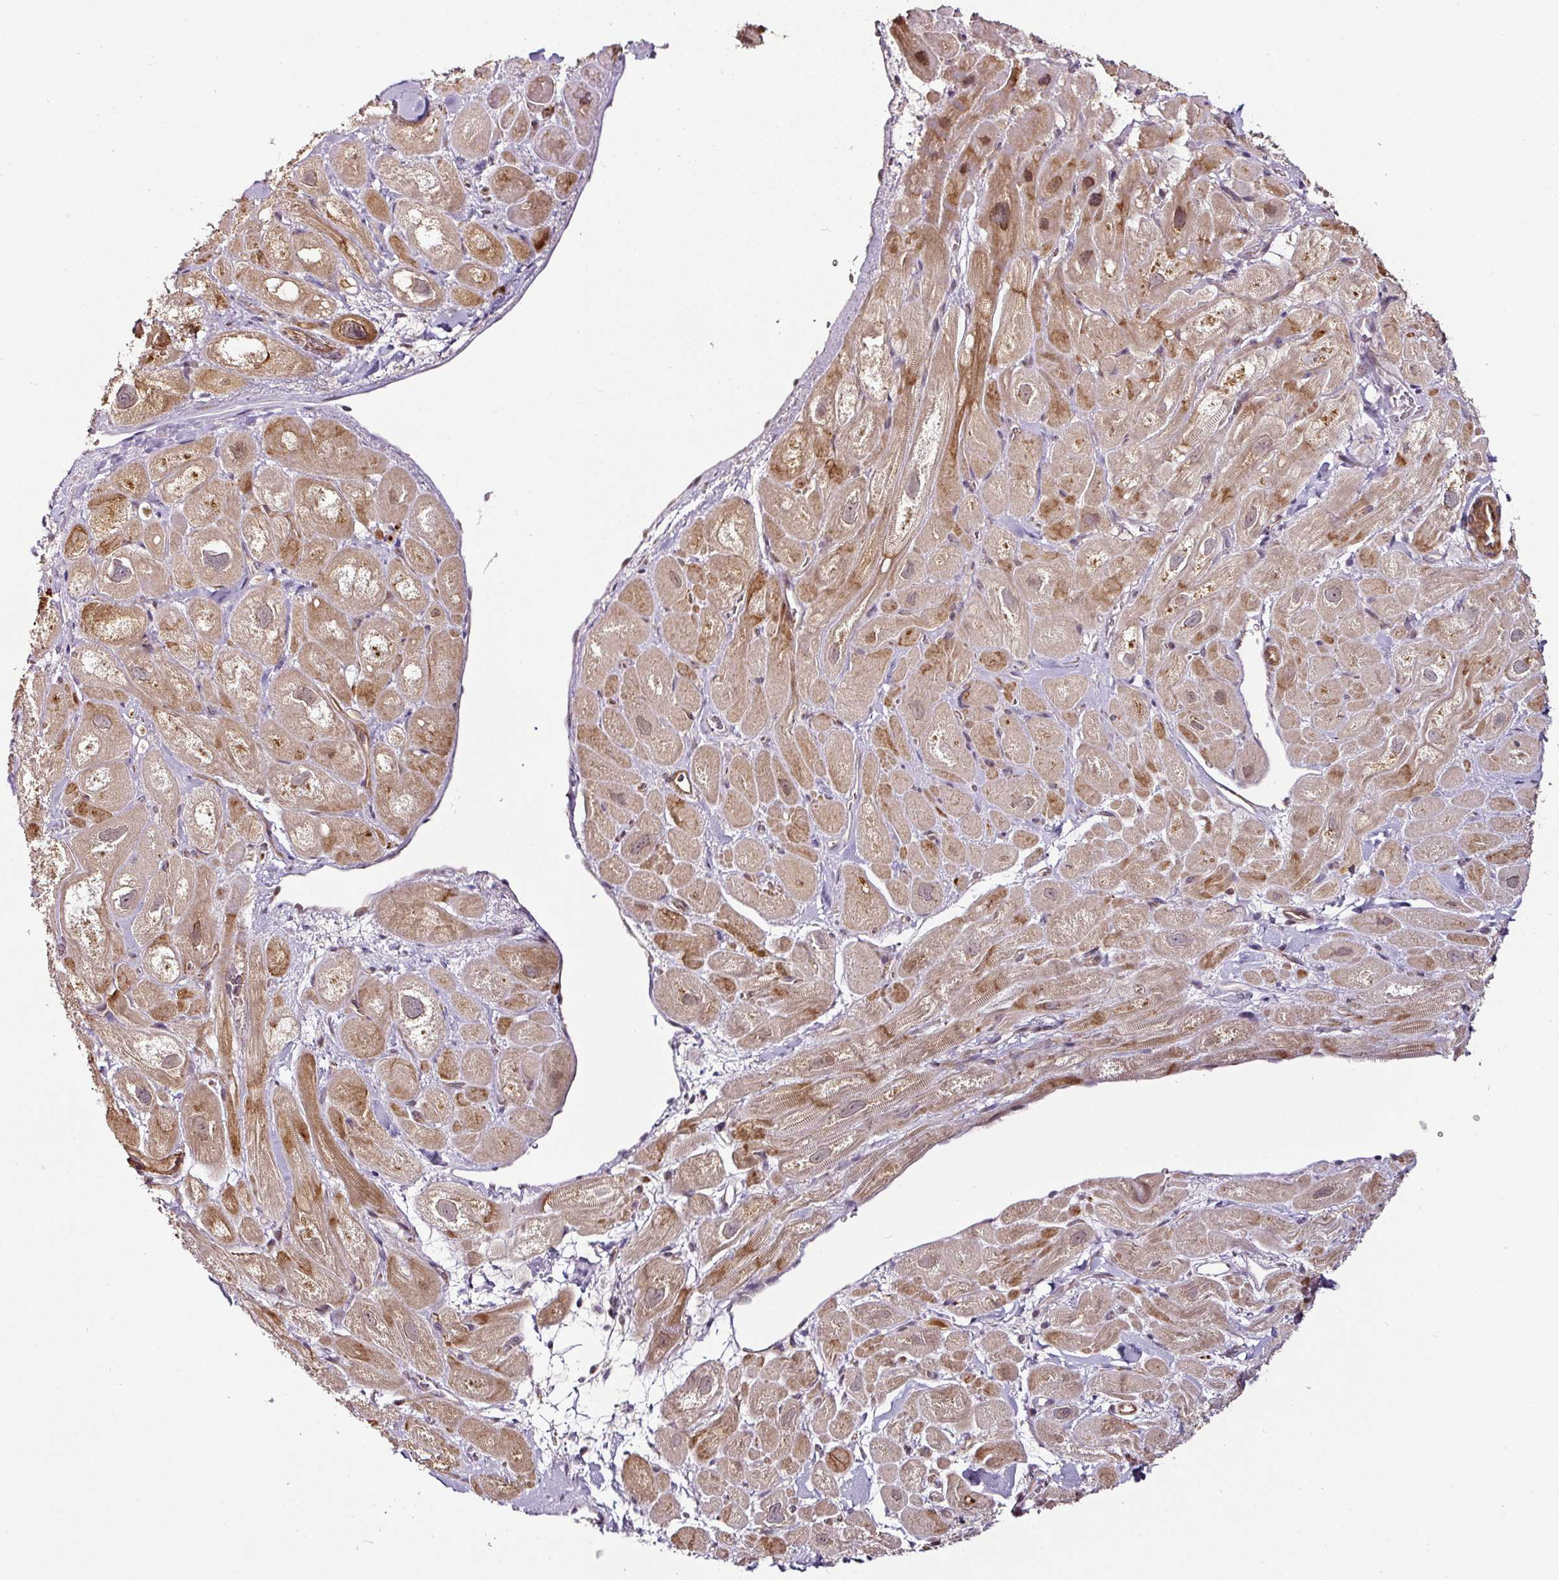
{"staining": {"intensity": "moderate", "quantity": "25%-75%", "location": "cytoplasmic/membranous,nuclear"}, "tissue": "heart muscle", "cell_type": "Cardiomyocytes", "image_type": "normal", "snomed": [{"axis": "morphology", "description": "Normal tissue, NOS"}, {"axis": "topography", "description": "Heart"}], "caption": "The photomicrograph shows immunohistochemical staining of normal heart muscle. There is moderate cytoplasmic/membranous,nuclear positivity is present in about 25%-75% of cardiomyocytes. Nuclei are stained in blue.", "gene": "DCAF13", "patient": {"sex": "male", "age": 49}}